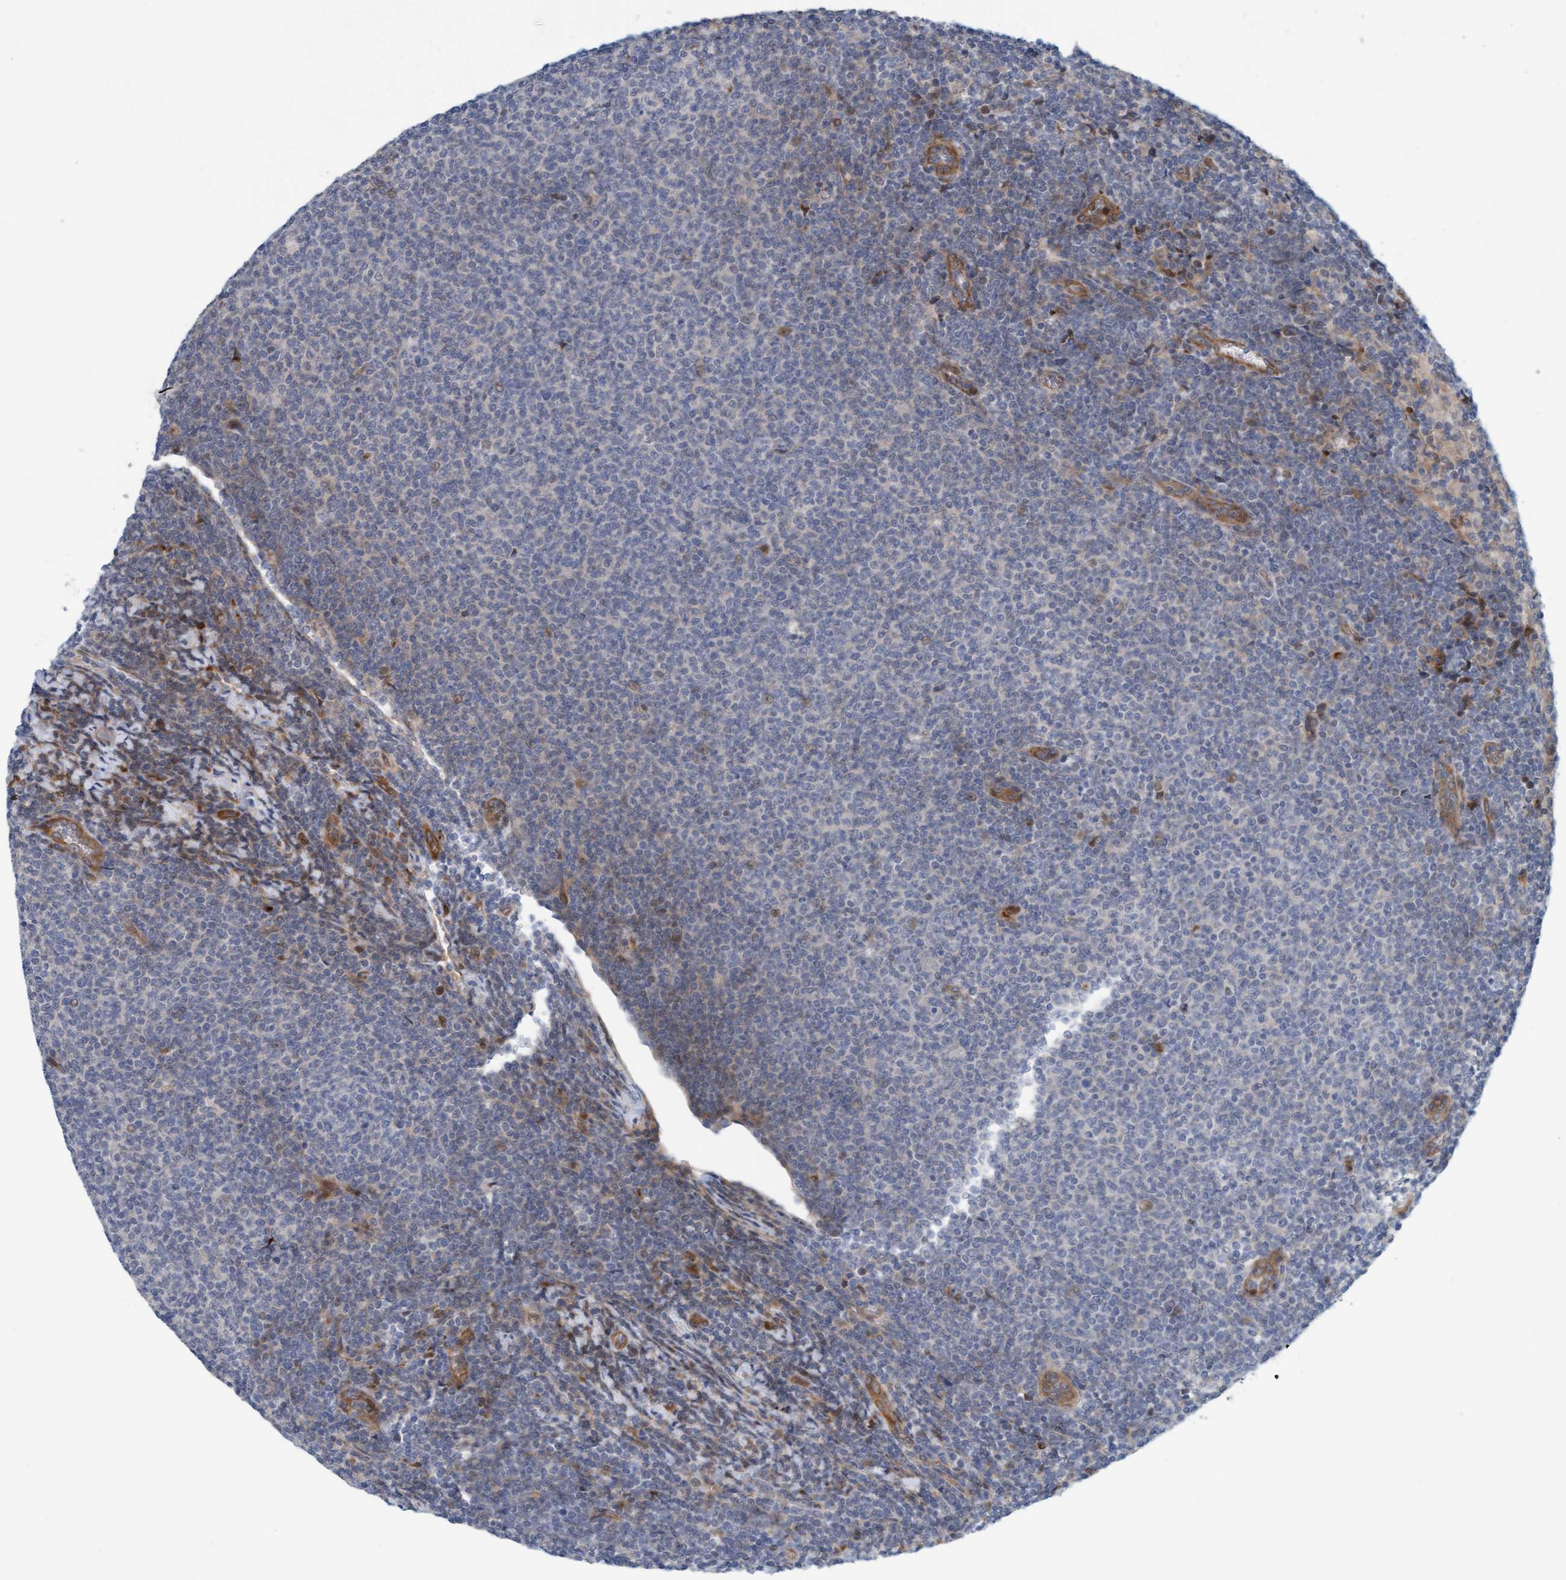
{"staining": {"intensity": "negative", "quantity": "none", "location": "none"}, "tissue": "lymphoma", "cell_type": "Tumor cells", "image_type": "cancer", "snomed": [{"axis": "morphology", "description": "Malignant lymphoma, non-Hodgkin's type, Low grade"}, {"axis": "topography", "description": "Lymph node"}], "caption": "There is no significant positivity in tumor cells of lymphoma.", "gene": "EIF4EBP1", "patient": {"sex": "male", "age": 66}}